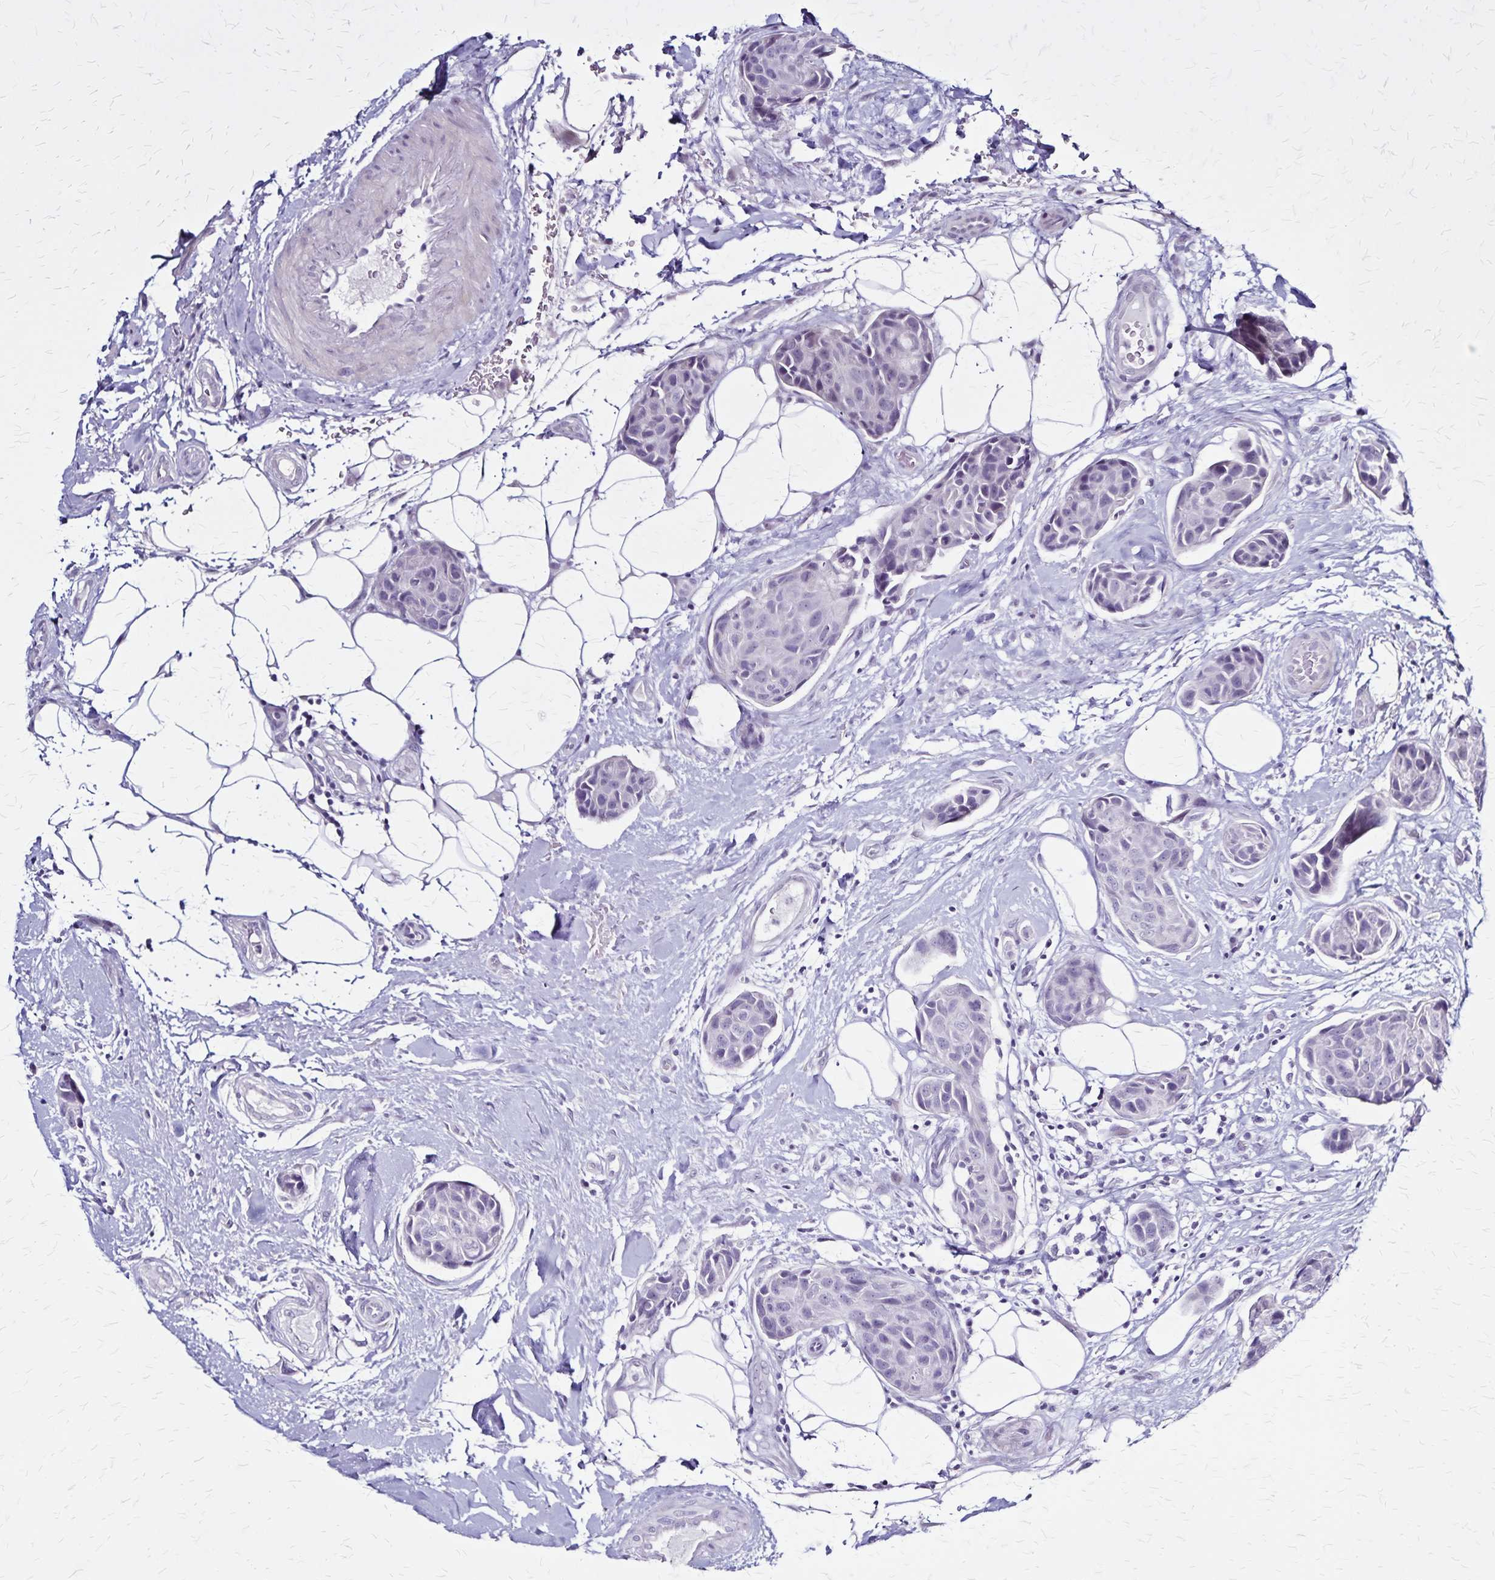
{"staining": {"intensity": "negative", "quantity": "none", "location": "none"}, "tissue": "breast cancer", "cell_type": "Tumor cells", "image_type": "cancer", "snomed": [{"axis": "morphology", "description": "Duct carcinoma"}, {"axis": "topography", "description": "Breast"}, {"axis": "topography", "description": "Lymph node"}], "caption": "Tumor cells are negative for brown protein staining in breast cancer (infiltrating ductal carcinoma).", "gene": "PLXNA4", "patient": {"sex": "female", "age": 80}}